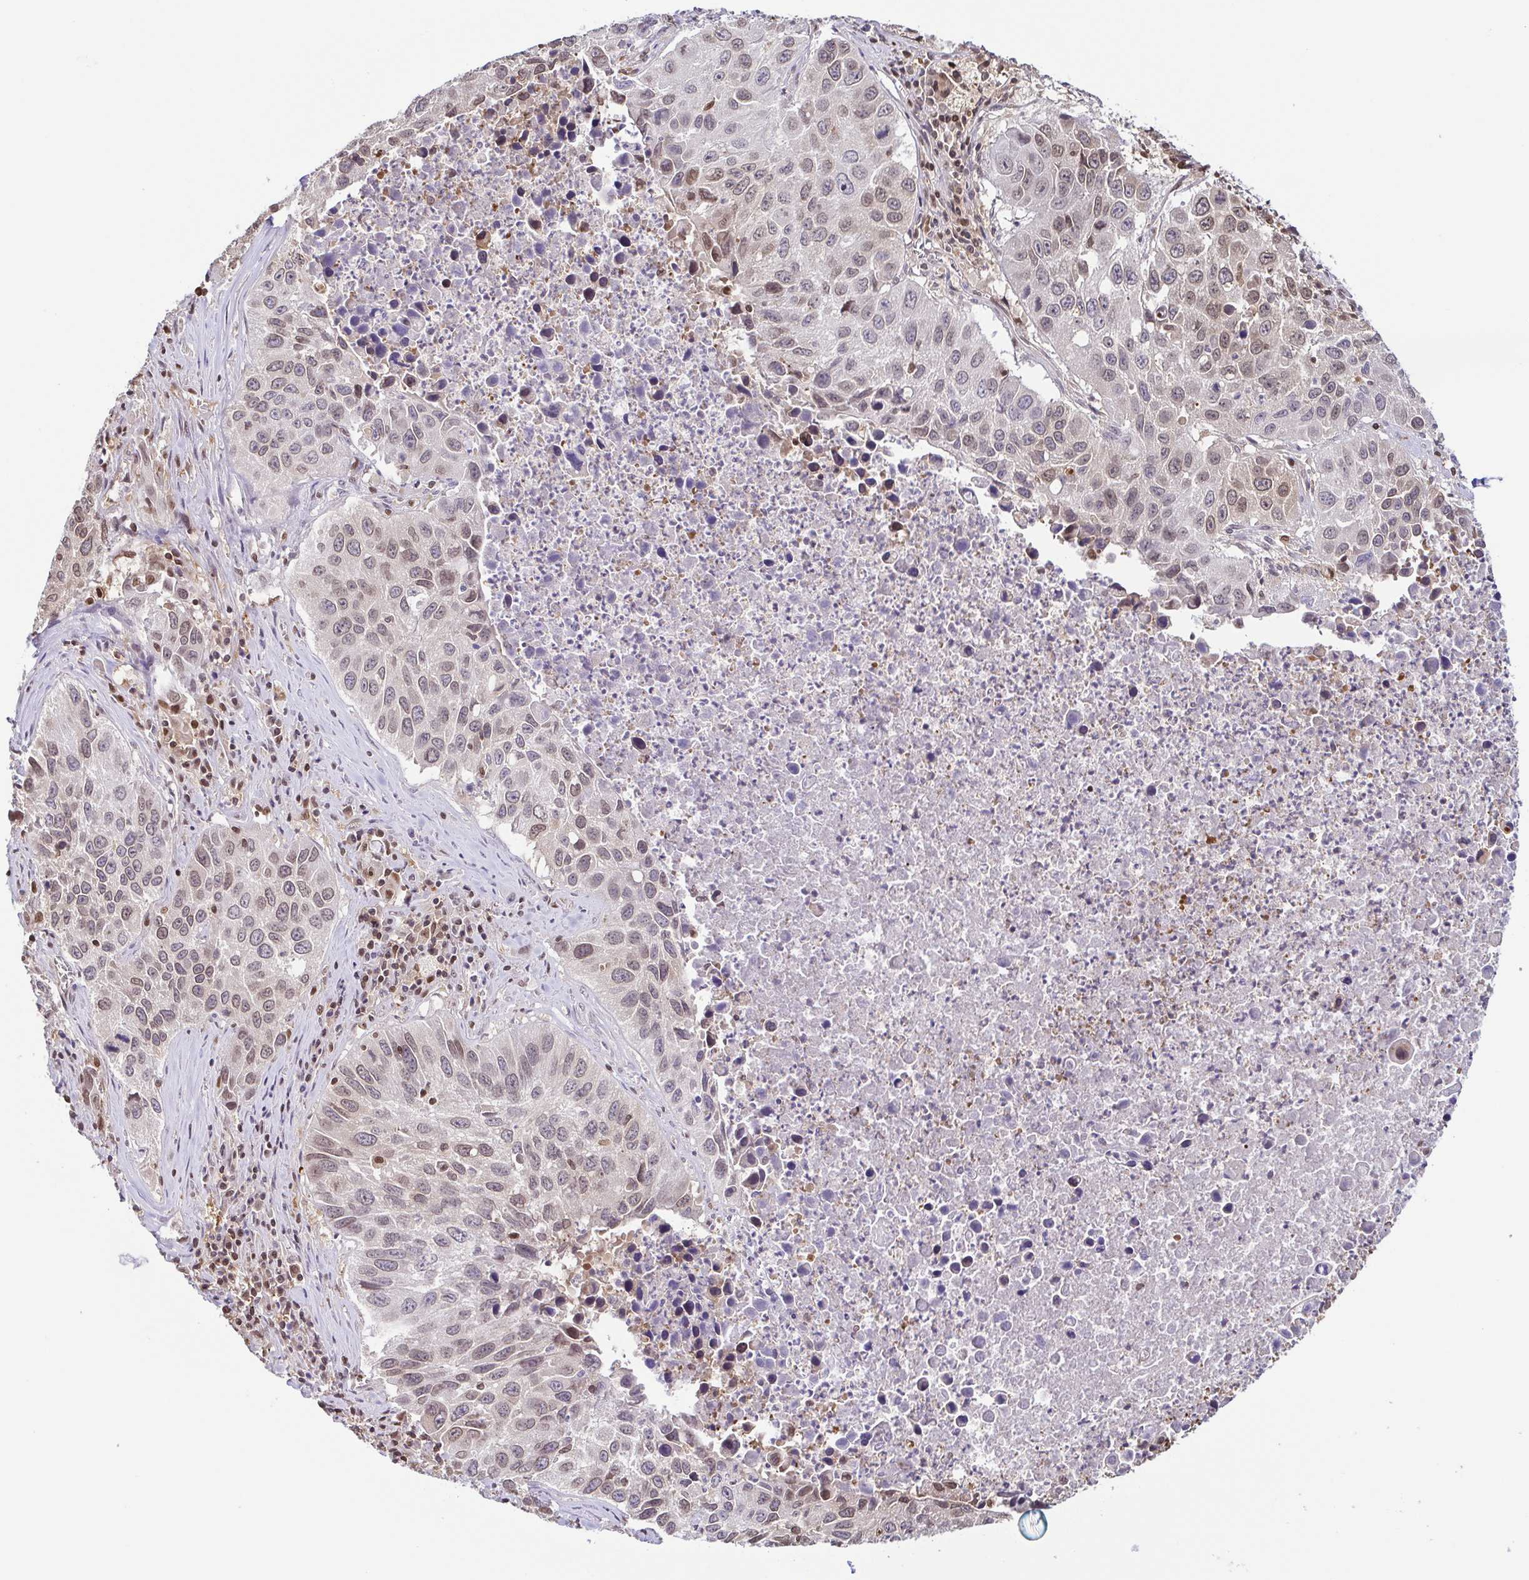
{"staining": {"intensity": "weak", "quantity": "25%-75%", "location": "nuclear"}, "tissue": "lung cancer", "cell_type": "Tumor cells", "image_type": "cancer", "snomed": [{"axis": "morphology", "description": "Squamous cell carcinoma, NOS"}, {"axis": "topography", "description": "Lung"}], "caption": "The image demonstrates immunohistochemical staining of lung cancer (squamous cell carcinoma). There is weak nuclear staining is identified in about 25%-75% of tumor cells. (Stains: DAB in brown, nuclei in blue, Microscopy: brightfield microscopy at high magnification).", "gene": "PSMB9", "patient": {"sex": "female", "age": 61}}